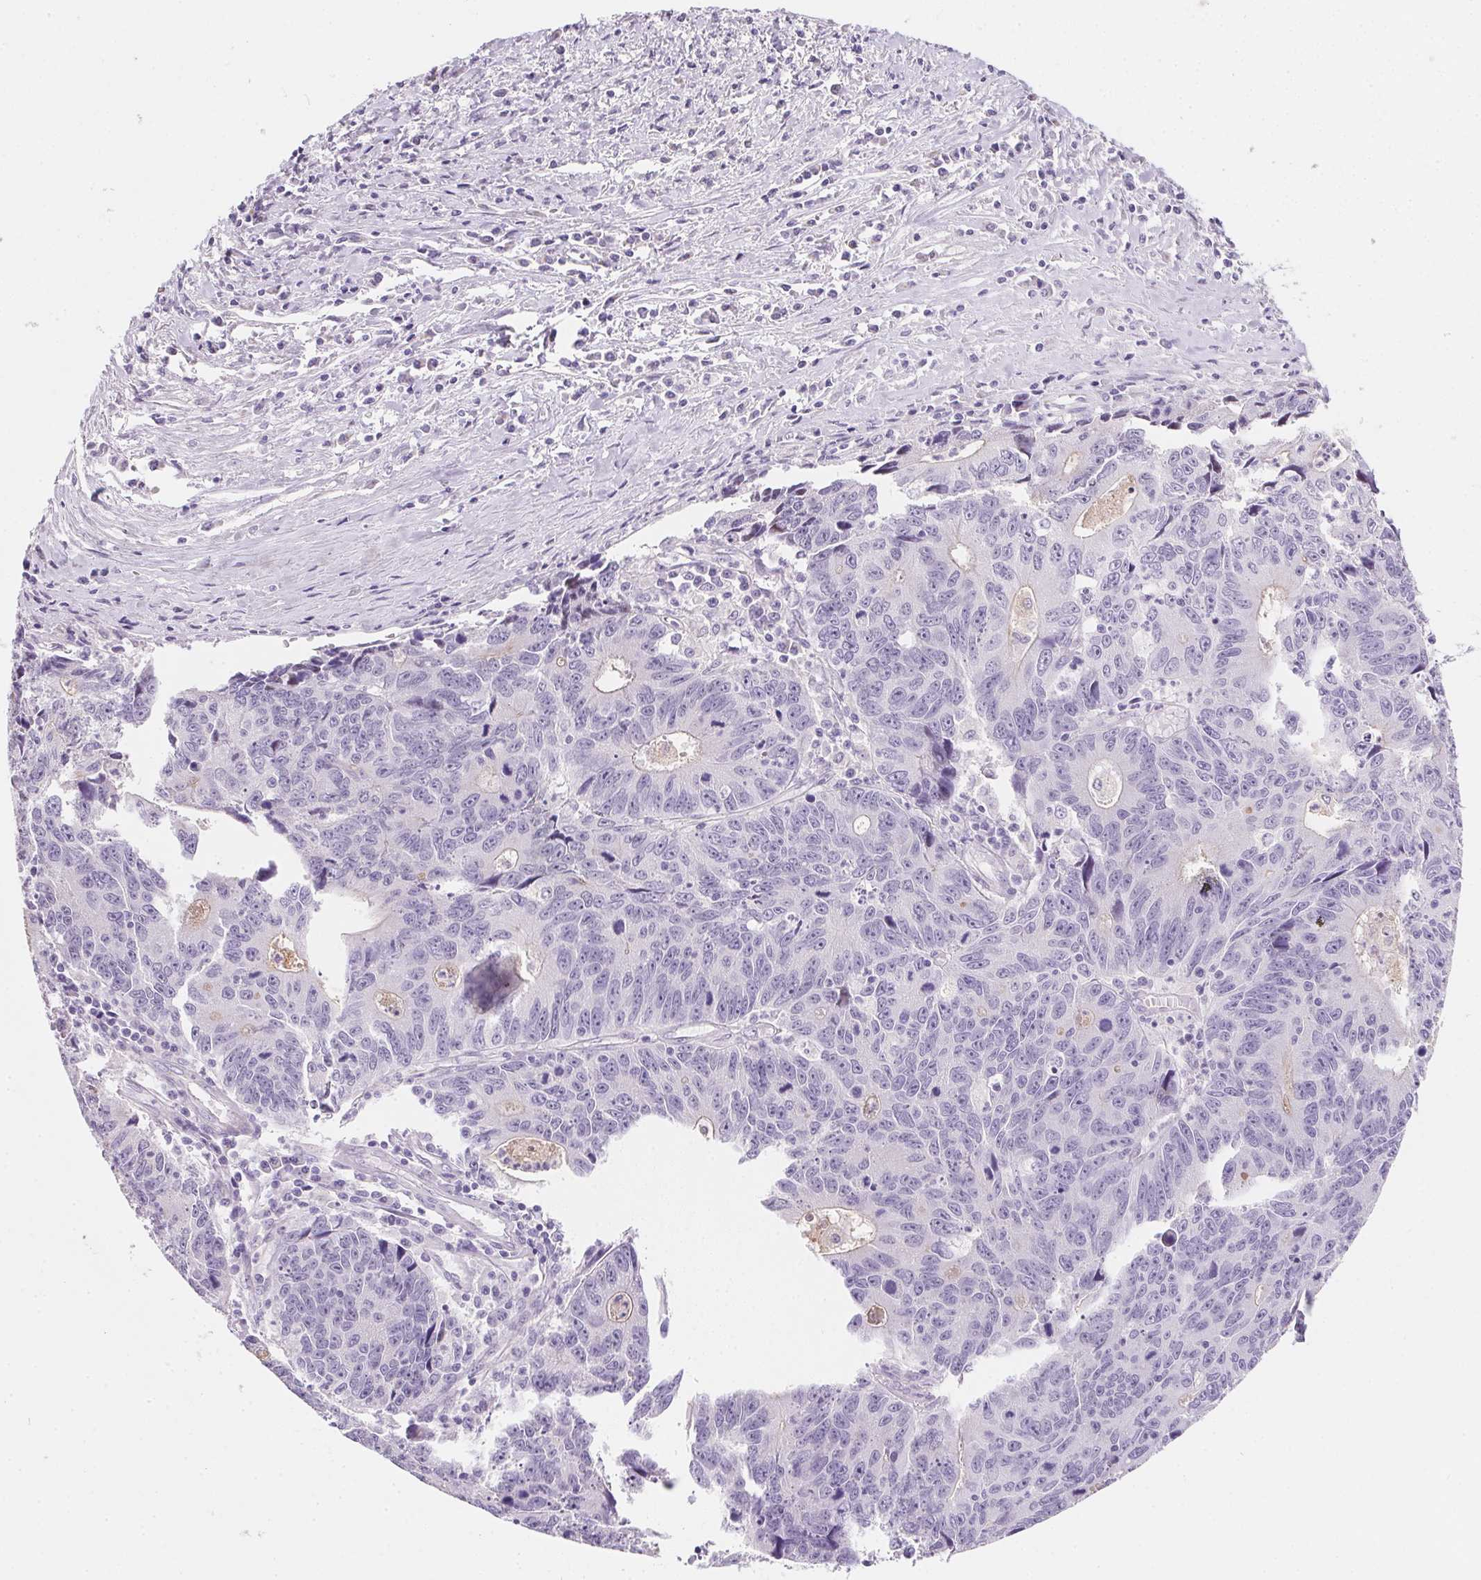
{"staining": {"intensity": "negative", "quantity": "none", "location": "none"}, "tissue": "liver cancer", "cell_type": "Tumor cells", "image_type": "cancer", "snomed": [{"axis": "morphology", "description": "Cholangiocarcinoma"}, {"axis": "topography", "description": "Liver"}], "caption": "Tumor cells show no significant positivity in liver cancer.", "gene": "AQP5", "patient": {"sex": "male", "age": 65}}